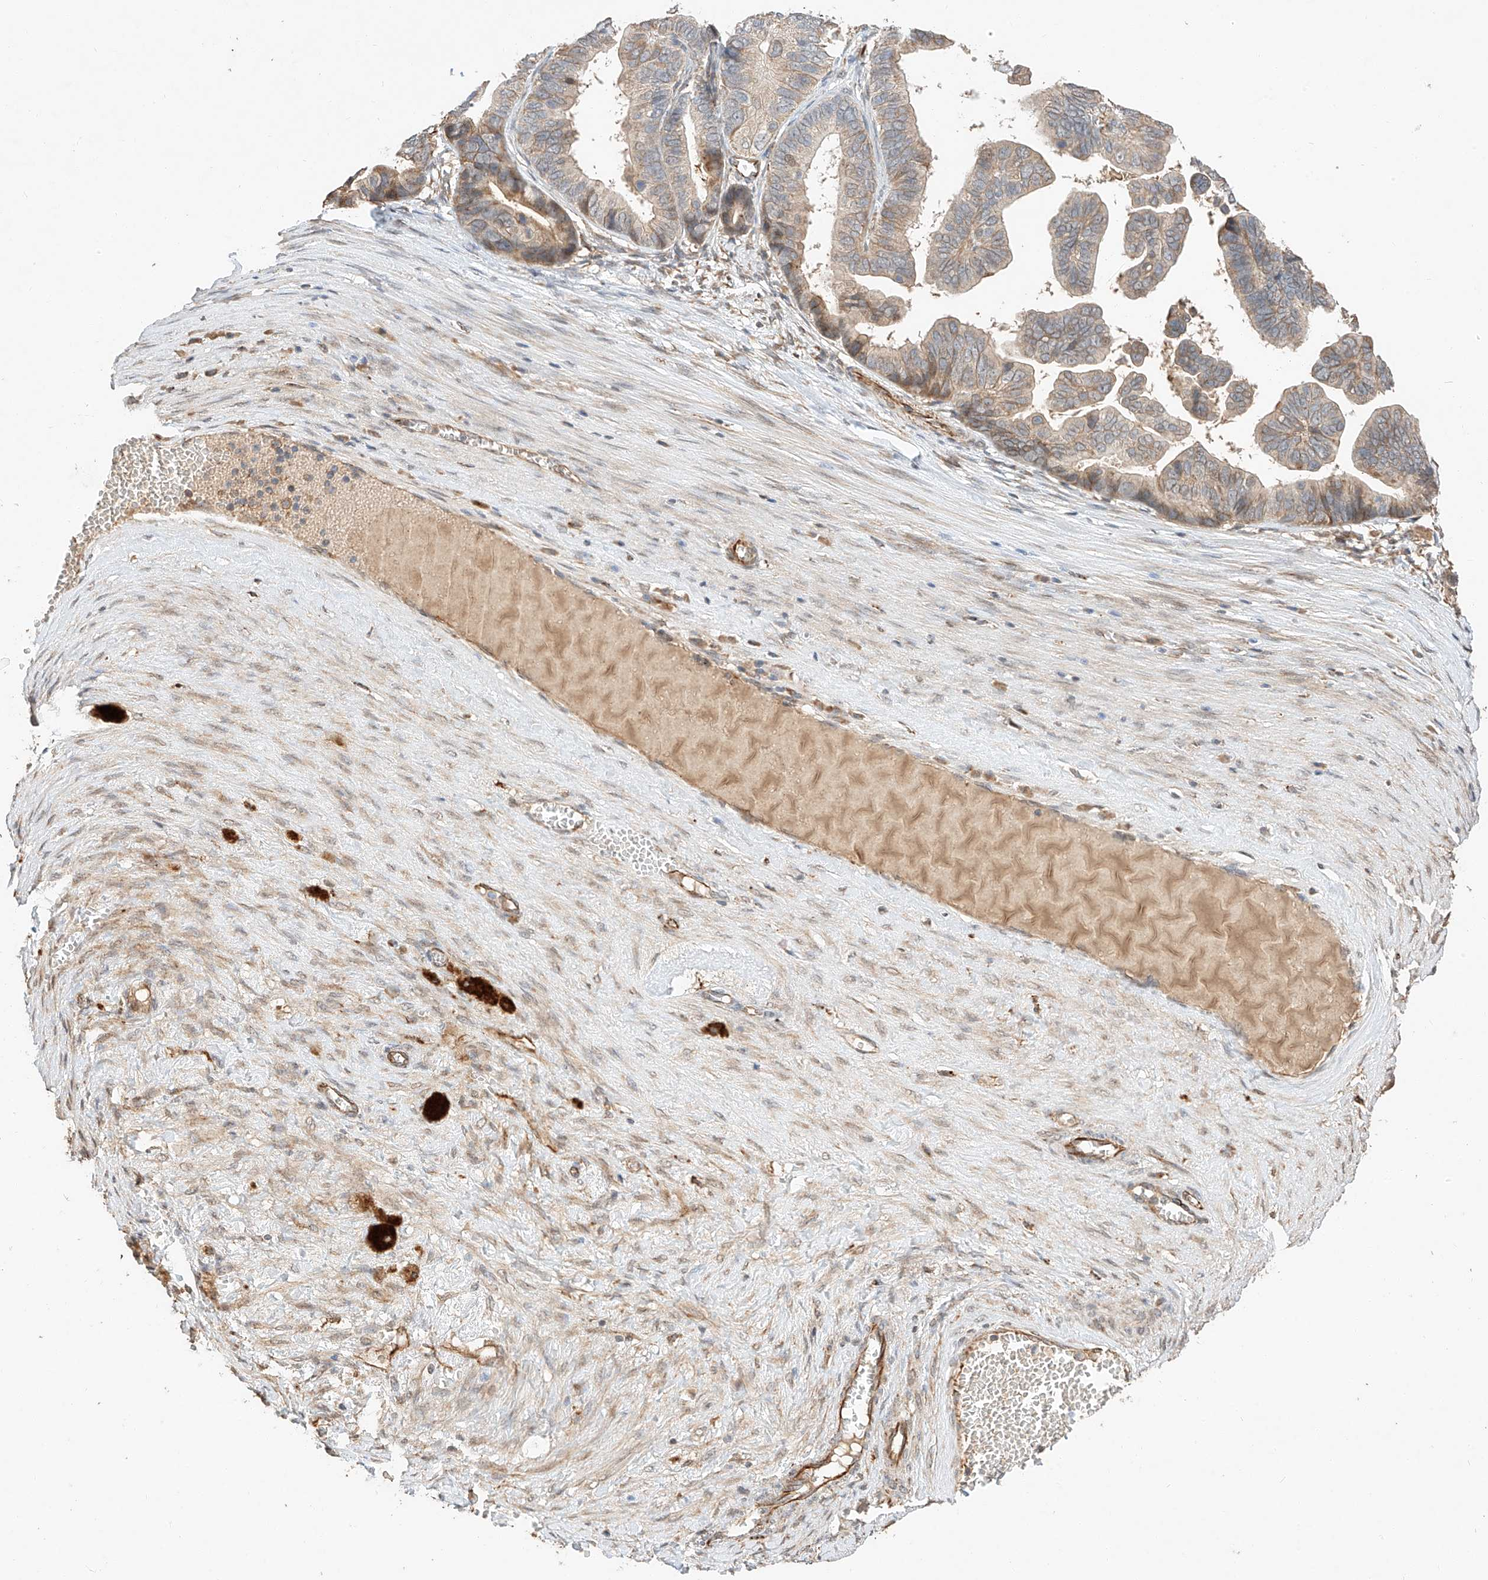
{"staining": {"intensity": "moderate", "quantity": "<25%", "location": "cytoplasmic/membranous"}, "tissue": "ovarian cancer", "cell_type": "Tumor cells", "image_type": "cancer", "snomed": [{"axis": "morphology", "description": "Cystadenocarcinoma, serous, NOS"}, {"axis": "topography", "description": "Ovary"}], "caption": "Immunohistochemistry image of neoplastic tissue: human ovarian cancer (serous cystadenocarcinoma) stained using immunohistochemistry displays low levels of moderate protein expression localized specifically in the cytoplasmic/membranous of tumor cells, appearing as a cytoplasmic/membranous brown color.", "gene": "SUSD6", "patient": {"sex": "female", "age": 56}}